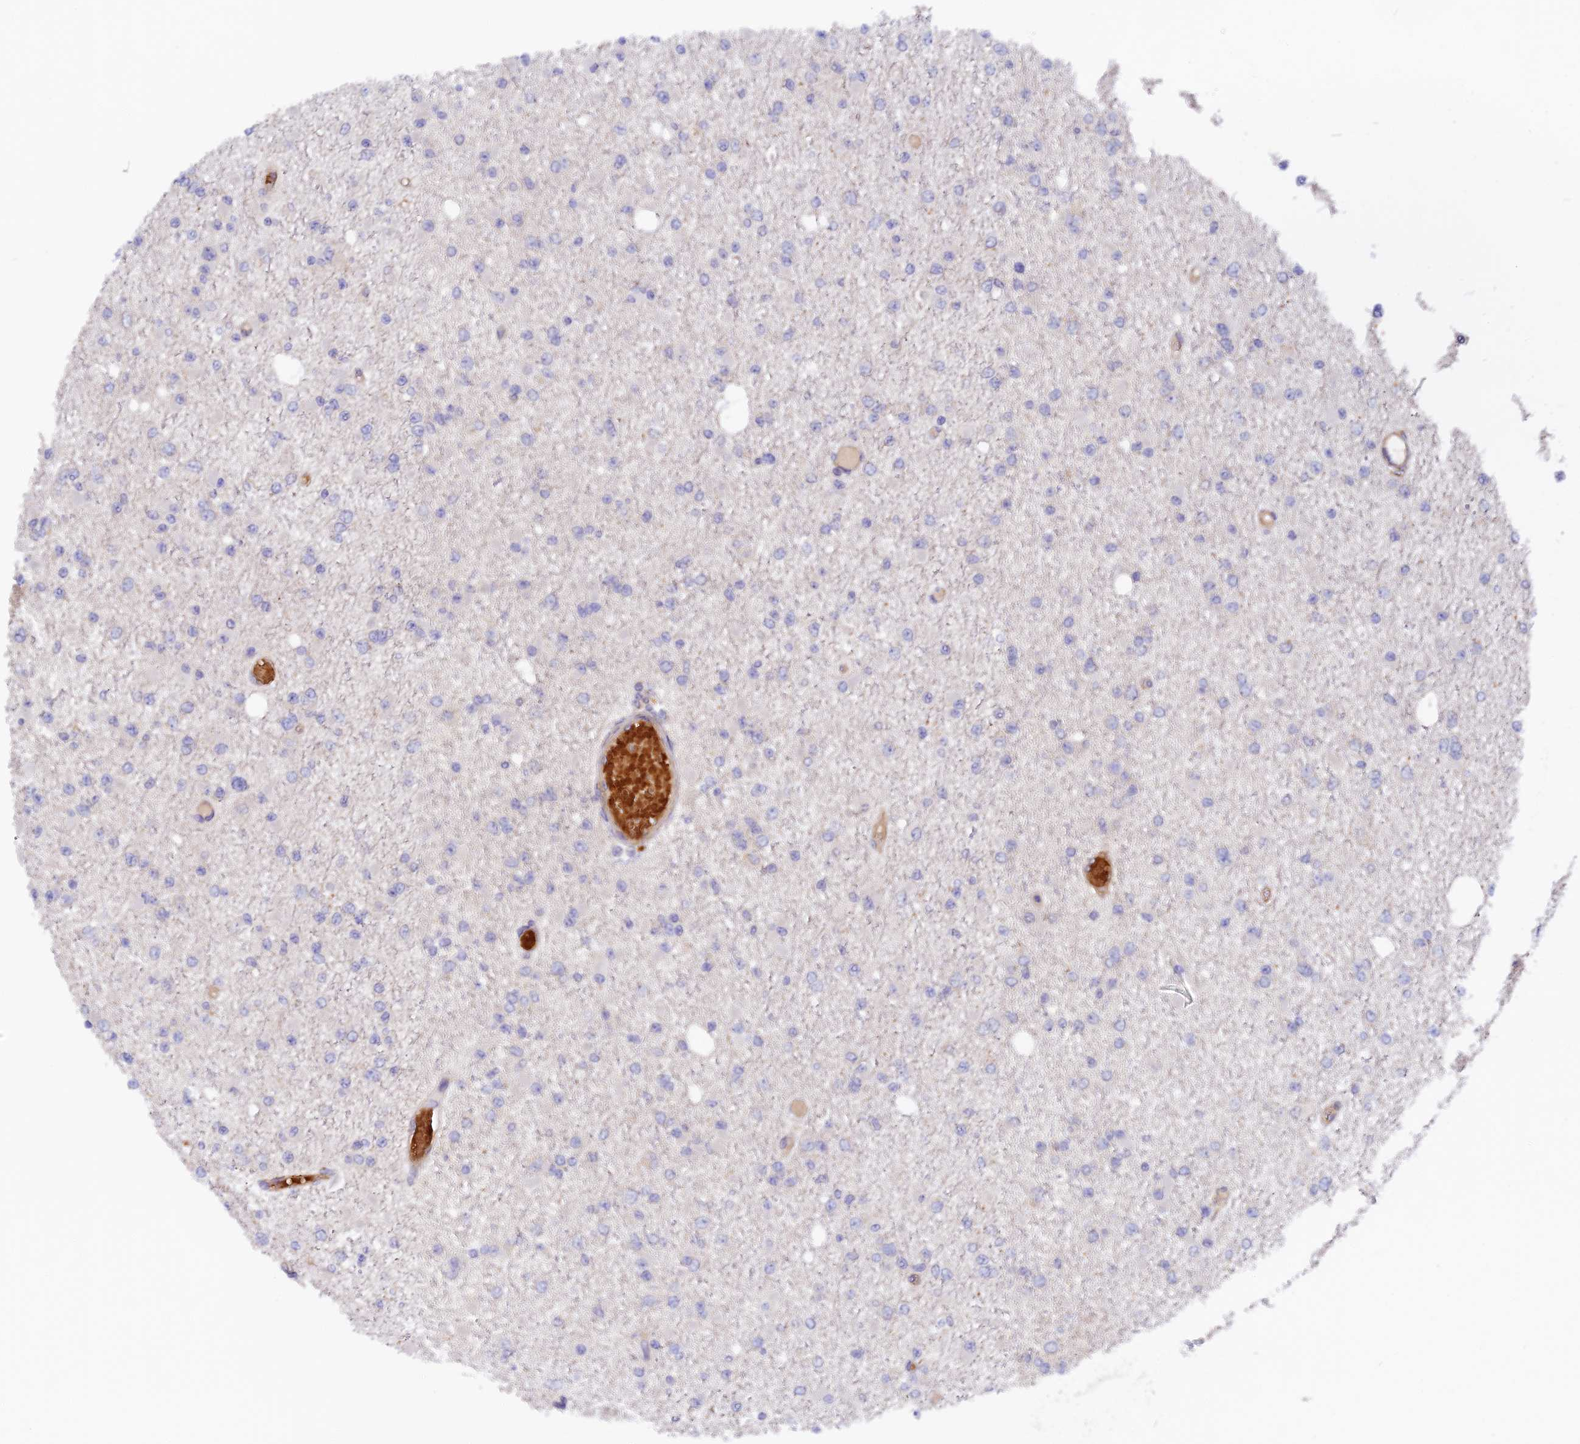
{"staining": {"intensity": "negative", "quantity": "none", "location": "none"}, "tissue": "glioma", "cell_type": "Tumor cells", "image_type": "cancer", "snomed": [{"axis": "morphology", "description": "Glioma, malignant, Low grade"}, {"axis": "topography", "description": "Brain"}], "caption": "Image shows no significant protein staining in tumor cells of glioma.", "gene": "MISP3", "patient": {"sex": "female", "age": 22}}